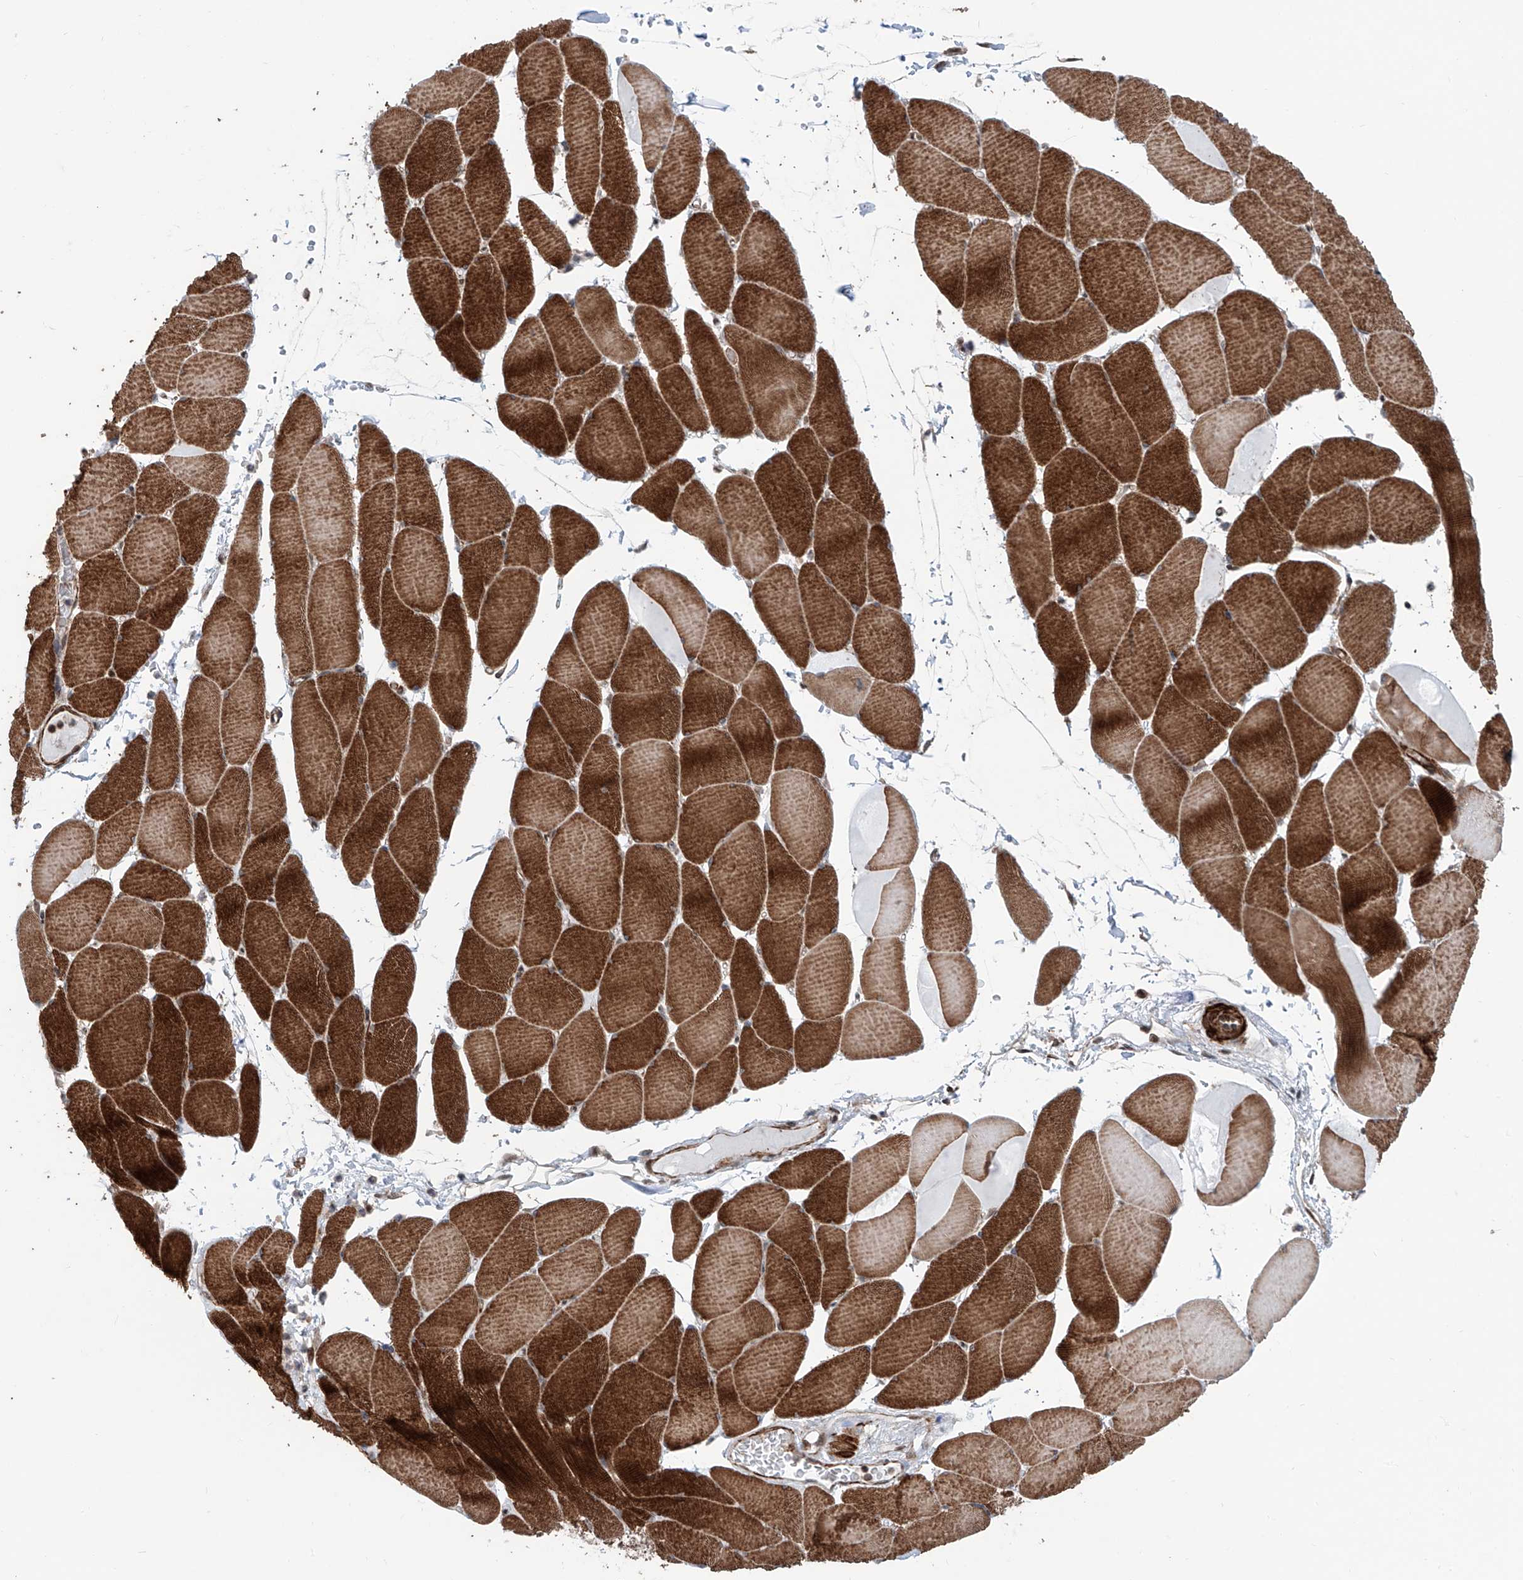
{"staining": {"intensity": "strong", "quantity": ">75%", "location": "cytoplasmic/membranous"}, "tissue": "skeletal muscle", "cell_type": "Myocytes", "image_type": "normal", "snomed": [{"axis": "morphology", "description": "Normal tissue, NOS"}, {"axis": "topography", "description": "Skeletal muscle"}, {"axis": "topography", "description": "Head-Neck"}], "caption": "Immunohistochemical staining of normal human skeletal muscle reveals strong cytoplasmic/membranous protein expression in about >75% of myocytes.", "gene": "SDE2", "patient": {"sex": "male", "age": 66}}